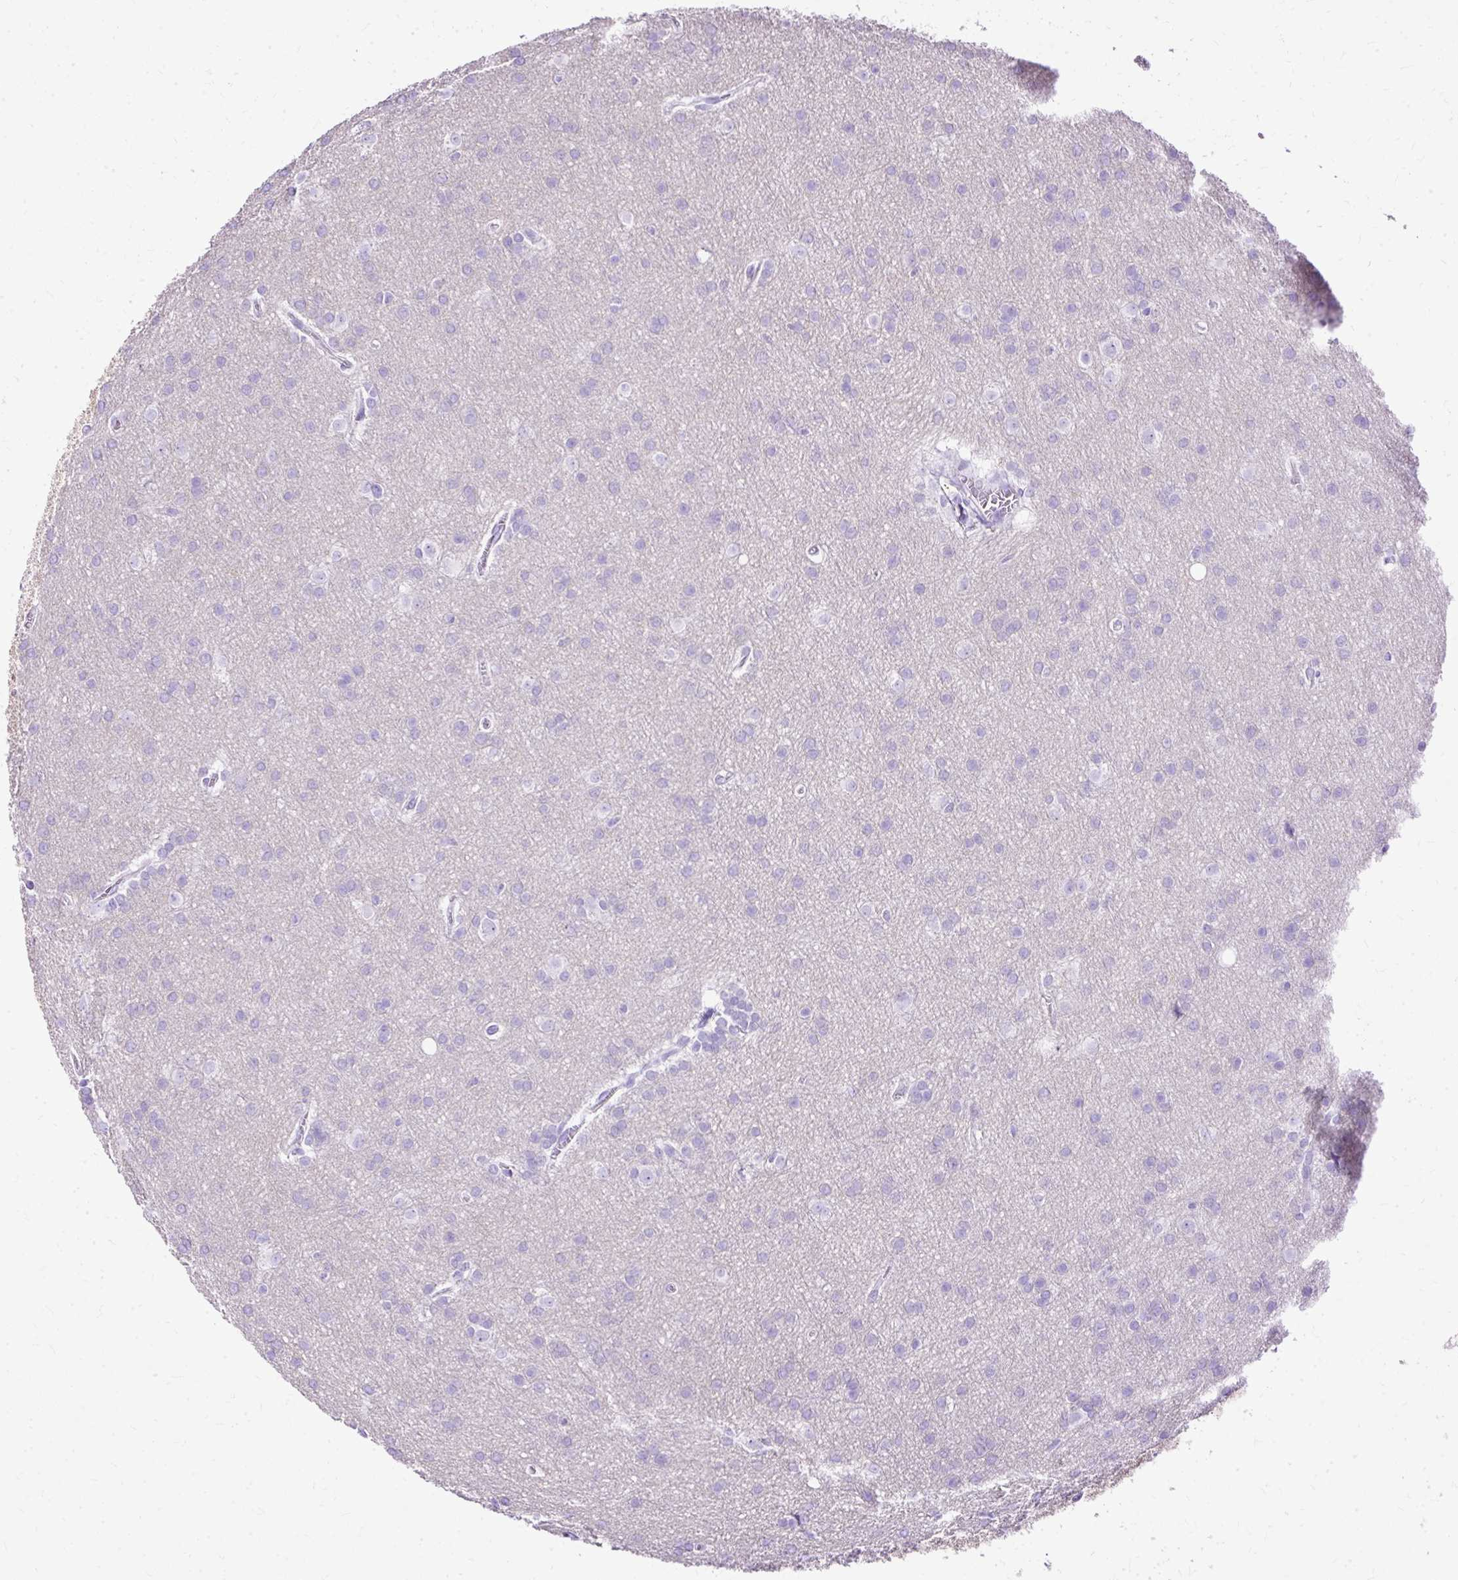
{"staining": {"intensity": "negative", "quantity": "none", "location": "none"}, "tissue": "glioma", "cell_type": "Tumor cells", "image_type": "cancer", "snomed": [{"axis": "morphology", "description": "Glioma, malignant, High grade"}, {"axis": "topography", "description": "Brain"}], "caption": "Immunohistochemical staining of glioma shows no significant staining in tumor cells. (DAB IHC, high magnification).", "gene": "SLC8A2", "patient": {"sex": "male", "age": 53}}